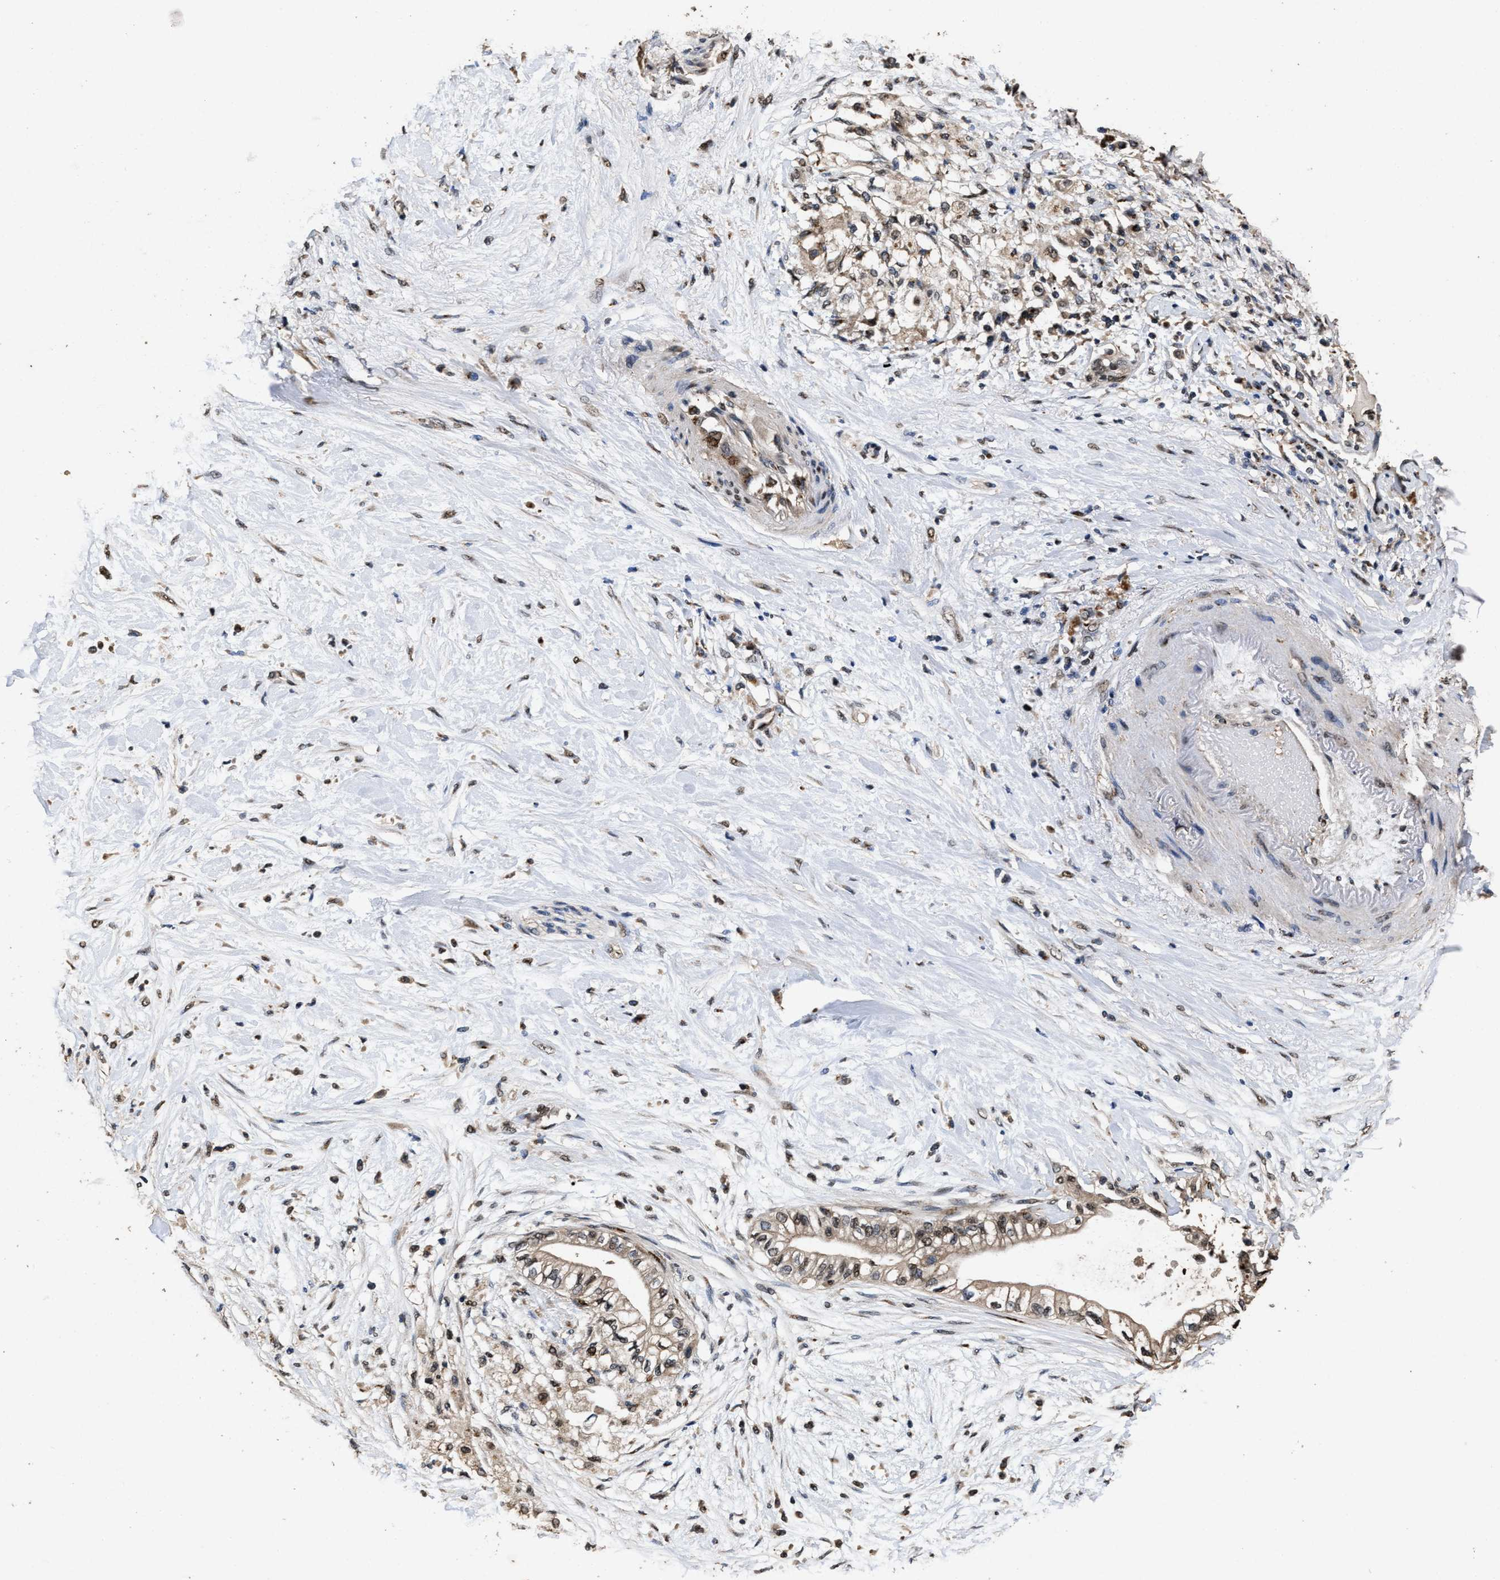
{"staining": {"intensity": "weak", "quantity": ">75%", "location": "cytoplasmic/membranous,nuclear"}, "tissue": "pancreatic cancer", "cell_type": "Tumor cells", "image_type": "cancer", "snomed": [{"axis": "morphology", "description": "Normal tissue, NOS"}, {"axis": "morphology", "description": "Adenocarcinoma, NOS"}, {"axis": "topography", "description": "Pancreas"}, {"axis": "topography", "description": "Duodenum"}], "caption": "Protein expression analysis of pancreatic adenocarcinoma demonstrates weak cytoplasmic/membranous and nuclear staining in approximately >75% of tumor cells. (DAB = brown stain, brightfield microscopy at high magnification).", "gene": "TPST2", "patient": {"sex": "female", "age": 60}}